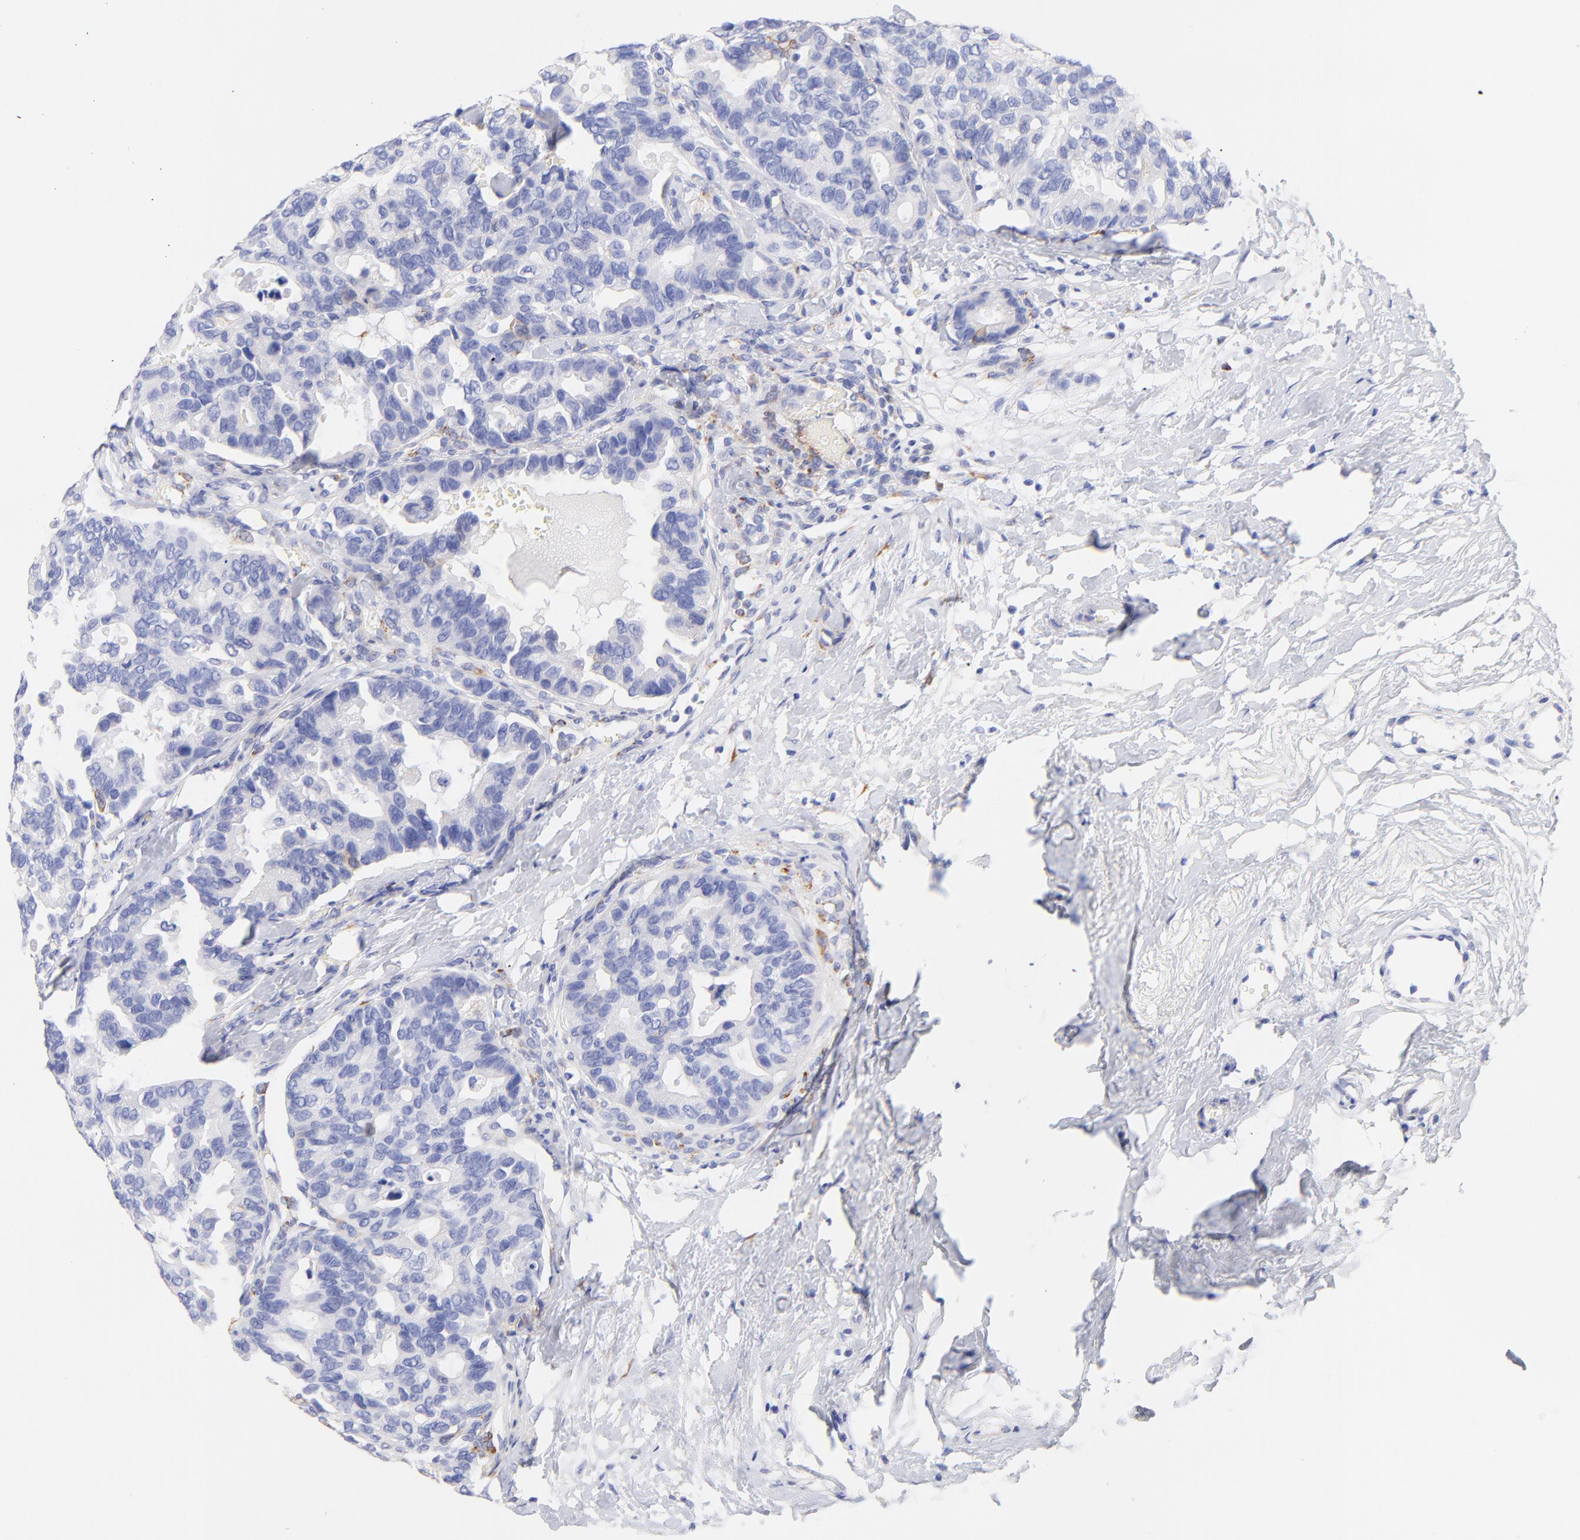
{"staining": {"intensity": "negative", "quantity": "none", "location": "none"}, "tissue": "breast cancer", "cell_type": "Tumor cells", "image_type": "cancer", "snomed": [{"axis": "morphology", "description": "Duct carcinoma"}, {"axis": "topography", "description": "Breast"}], "caption": "A high-resolution micrograph shows immunohistochemistry staining of breast cancer (intraductal carcinoma), which demonstrates no significant positivity in tumor cells.", "gene": "C1QTNF6", "patient": {"sex": "female", "age": 69}}